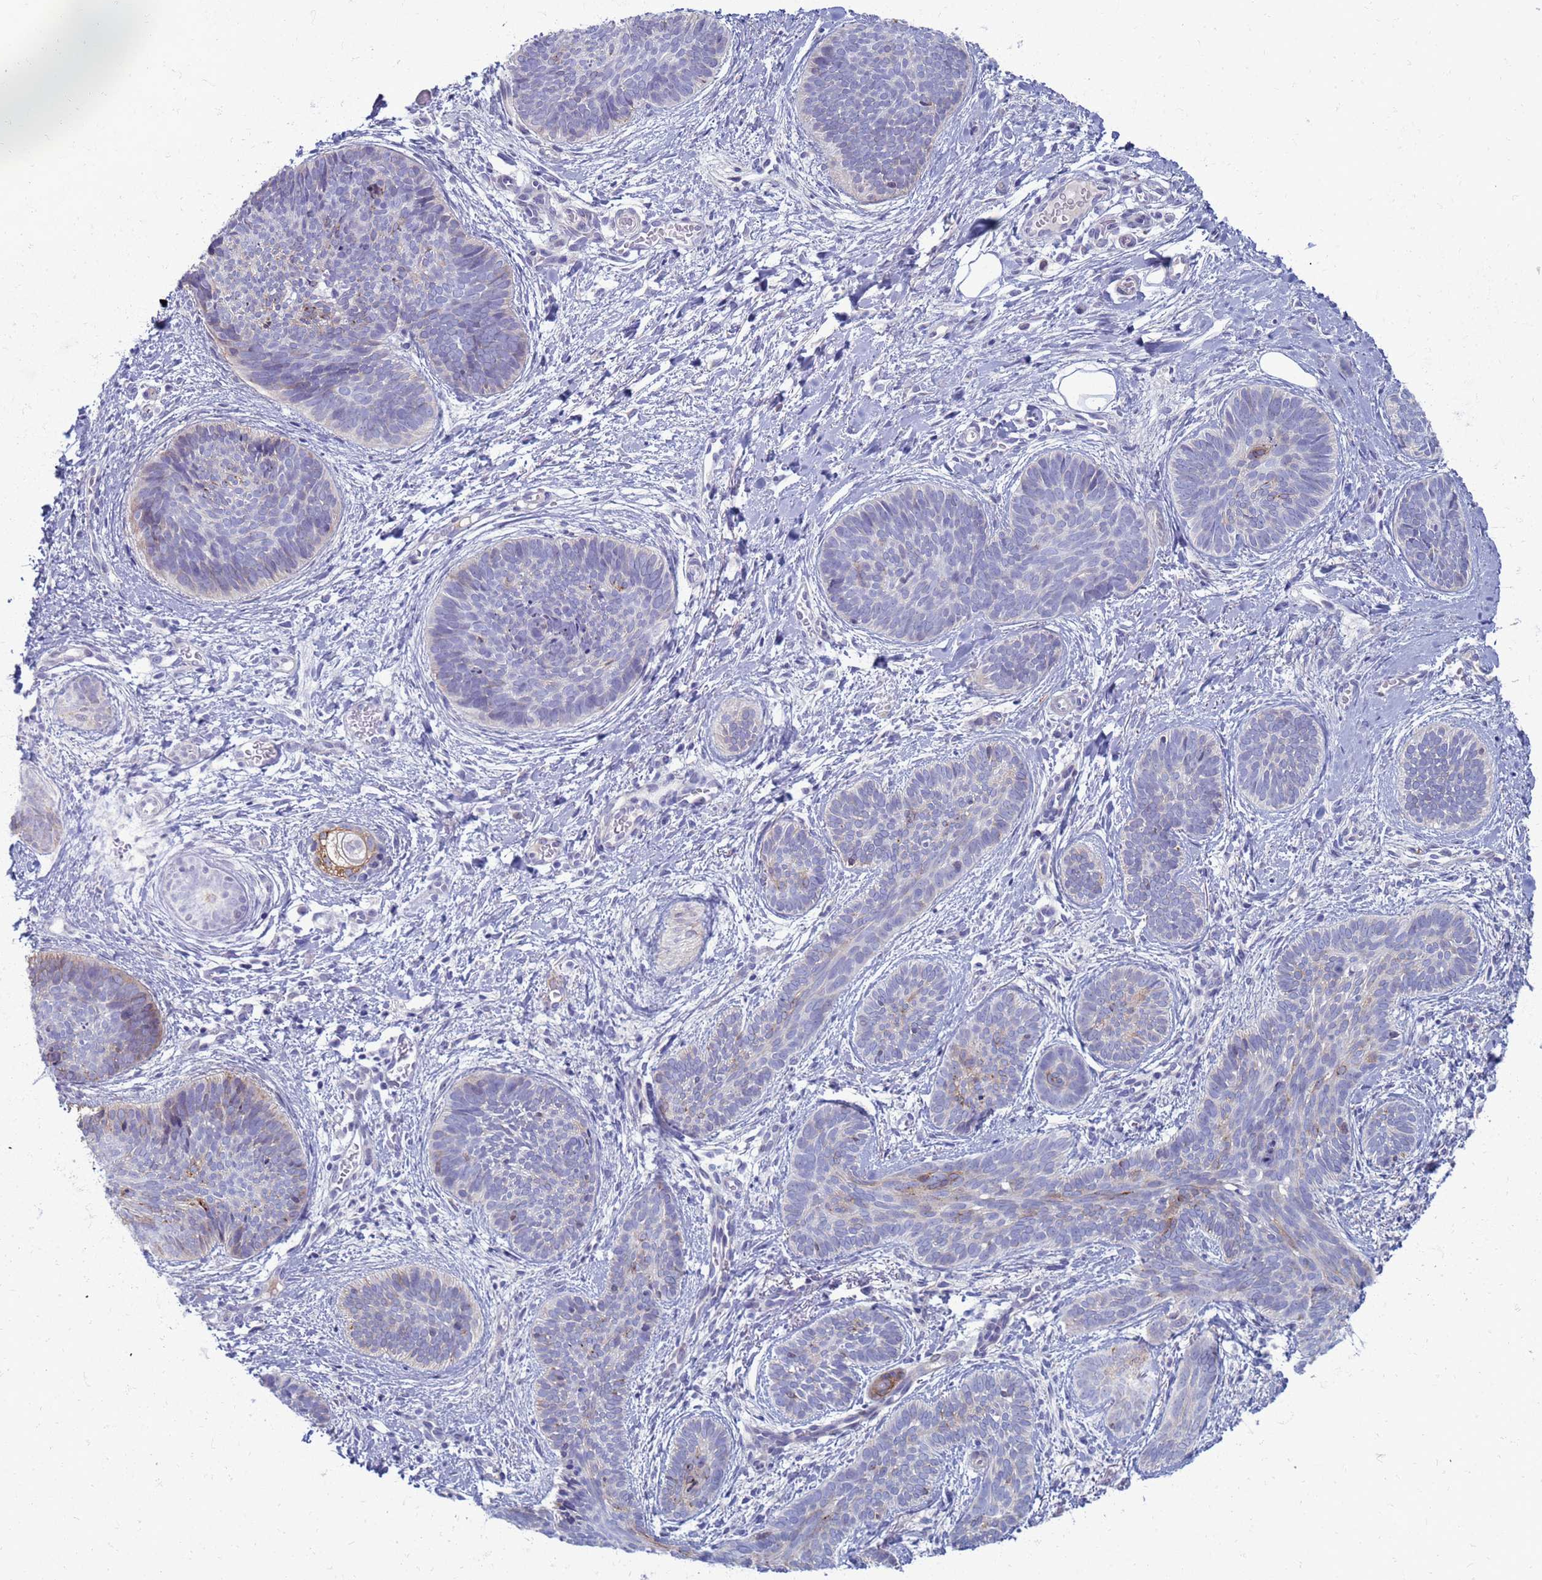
{"staining": {"intensity": "negative", "quantity": "none", "location": "none"}, "tissue": "skin cancer", "cell_type": "Tumor cells", "image_type": "cancer", "snomed": [{"axis": "morphology", "description": "Basal cell carcinoma"}, {"axis": "topography", "description": "Skin"}], "caption": "Immunohistochemistry (IHC) histopathology image of human skin cancer stained for a protein (brown), which shows no staining in tumor cells.", "gene": "CLCA2", "patient": {"sex": "female", "age": 81}}